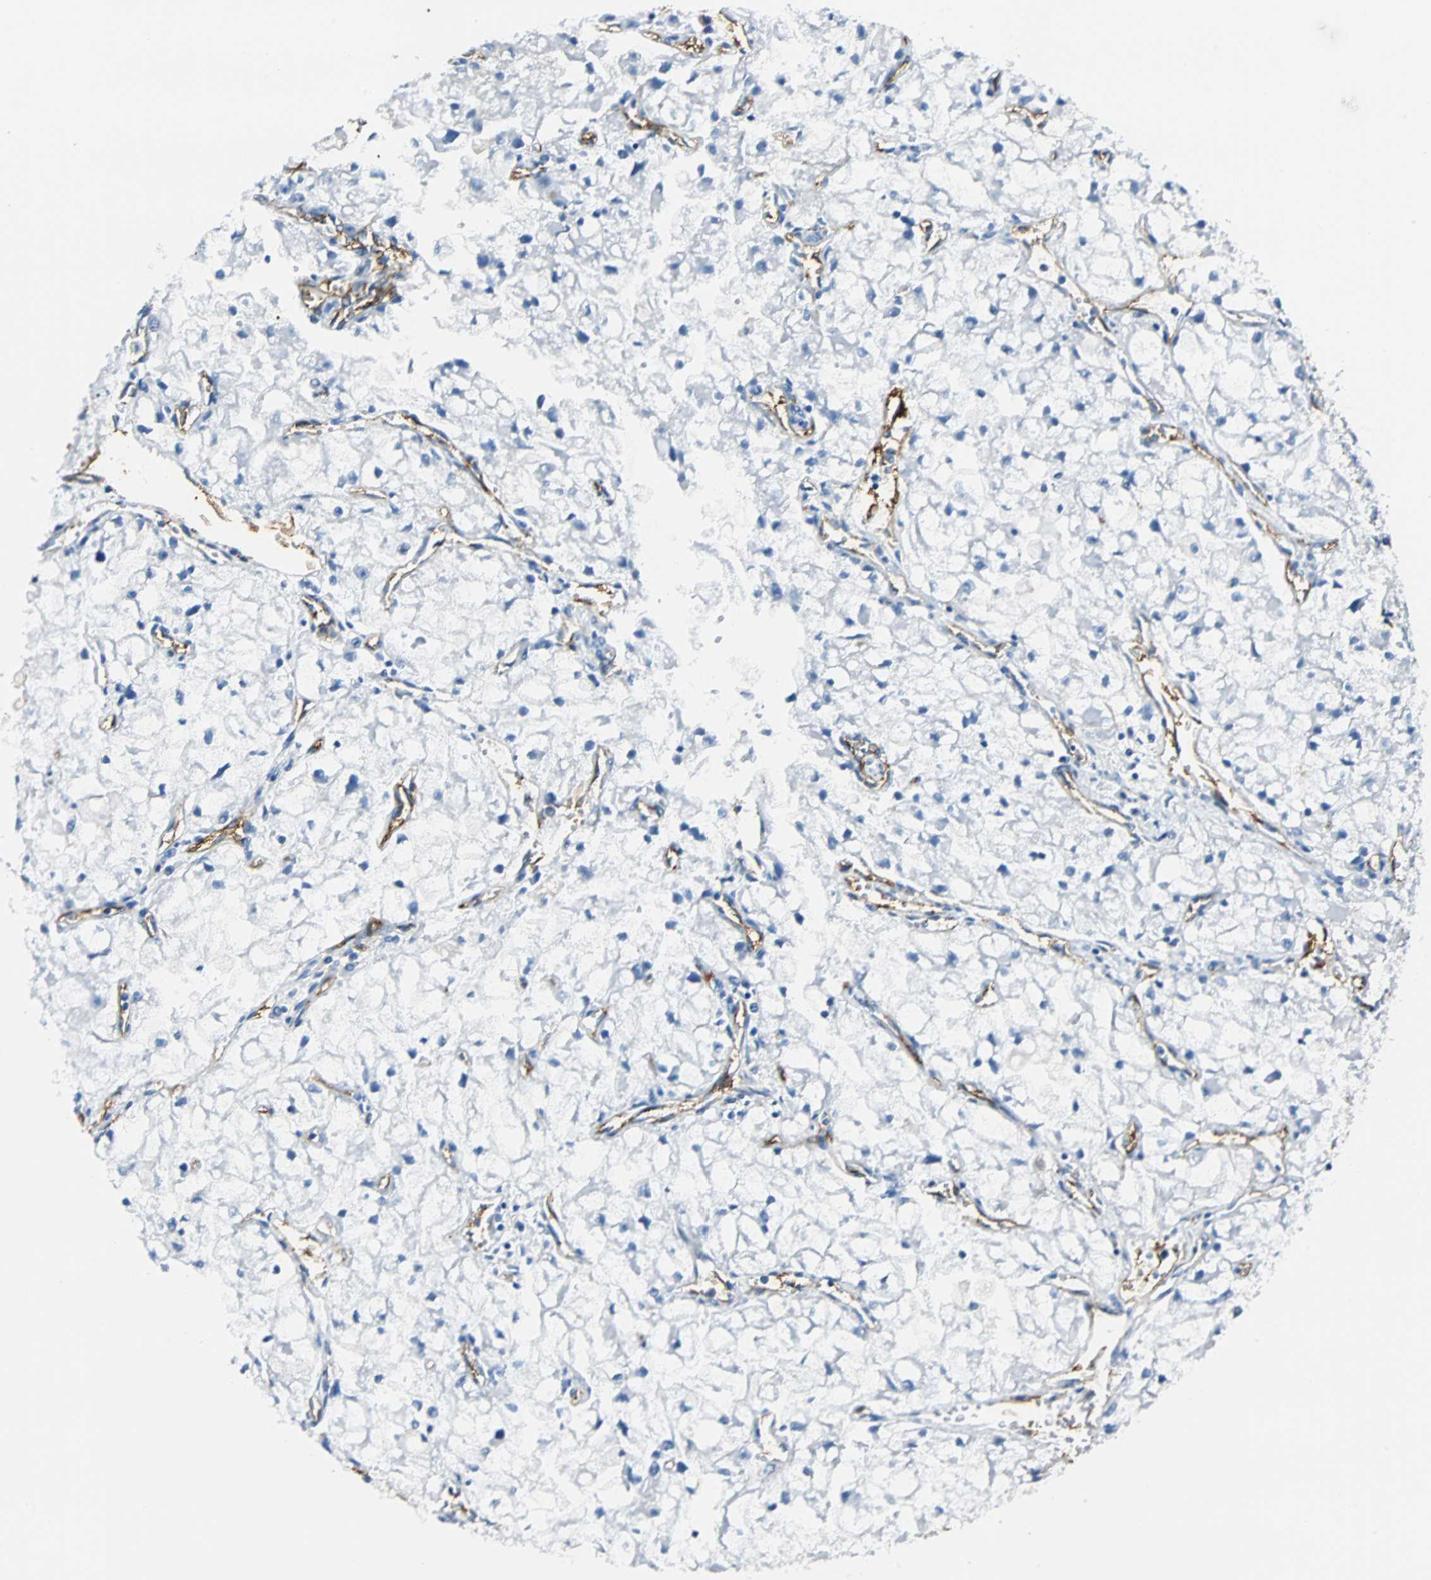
{"staining": {"intensity": "negative", "quantity": "none", "location": "none"}, "tissue": "renal cancer", "cell_type": "Tumor cells", "image_type": "cancer", "snomed": [{"axis": "morphology", "description": "Adenocarcinoma, NOS"}, {"axis": "topography", "description": "Kidney"}], "caption": "Tumor cells are negative for brown protein staining in renal cancer.", "gene": "VPS9D1", "patient": {"sex": "female", "age": 70}}